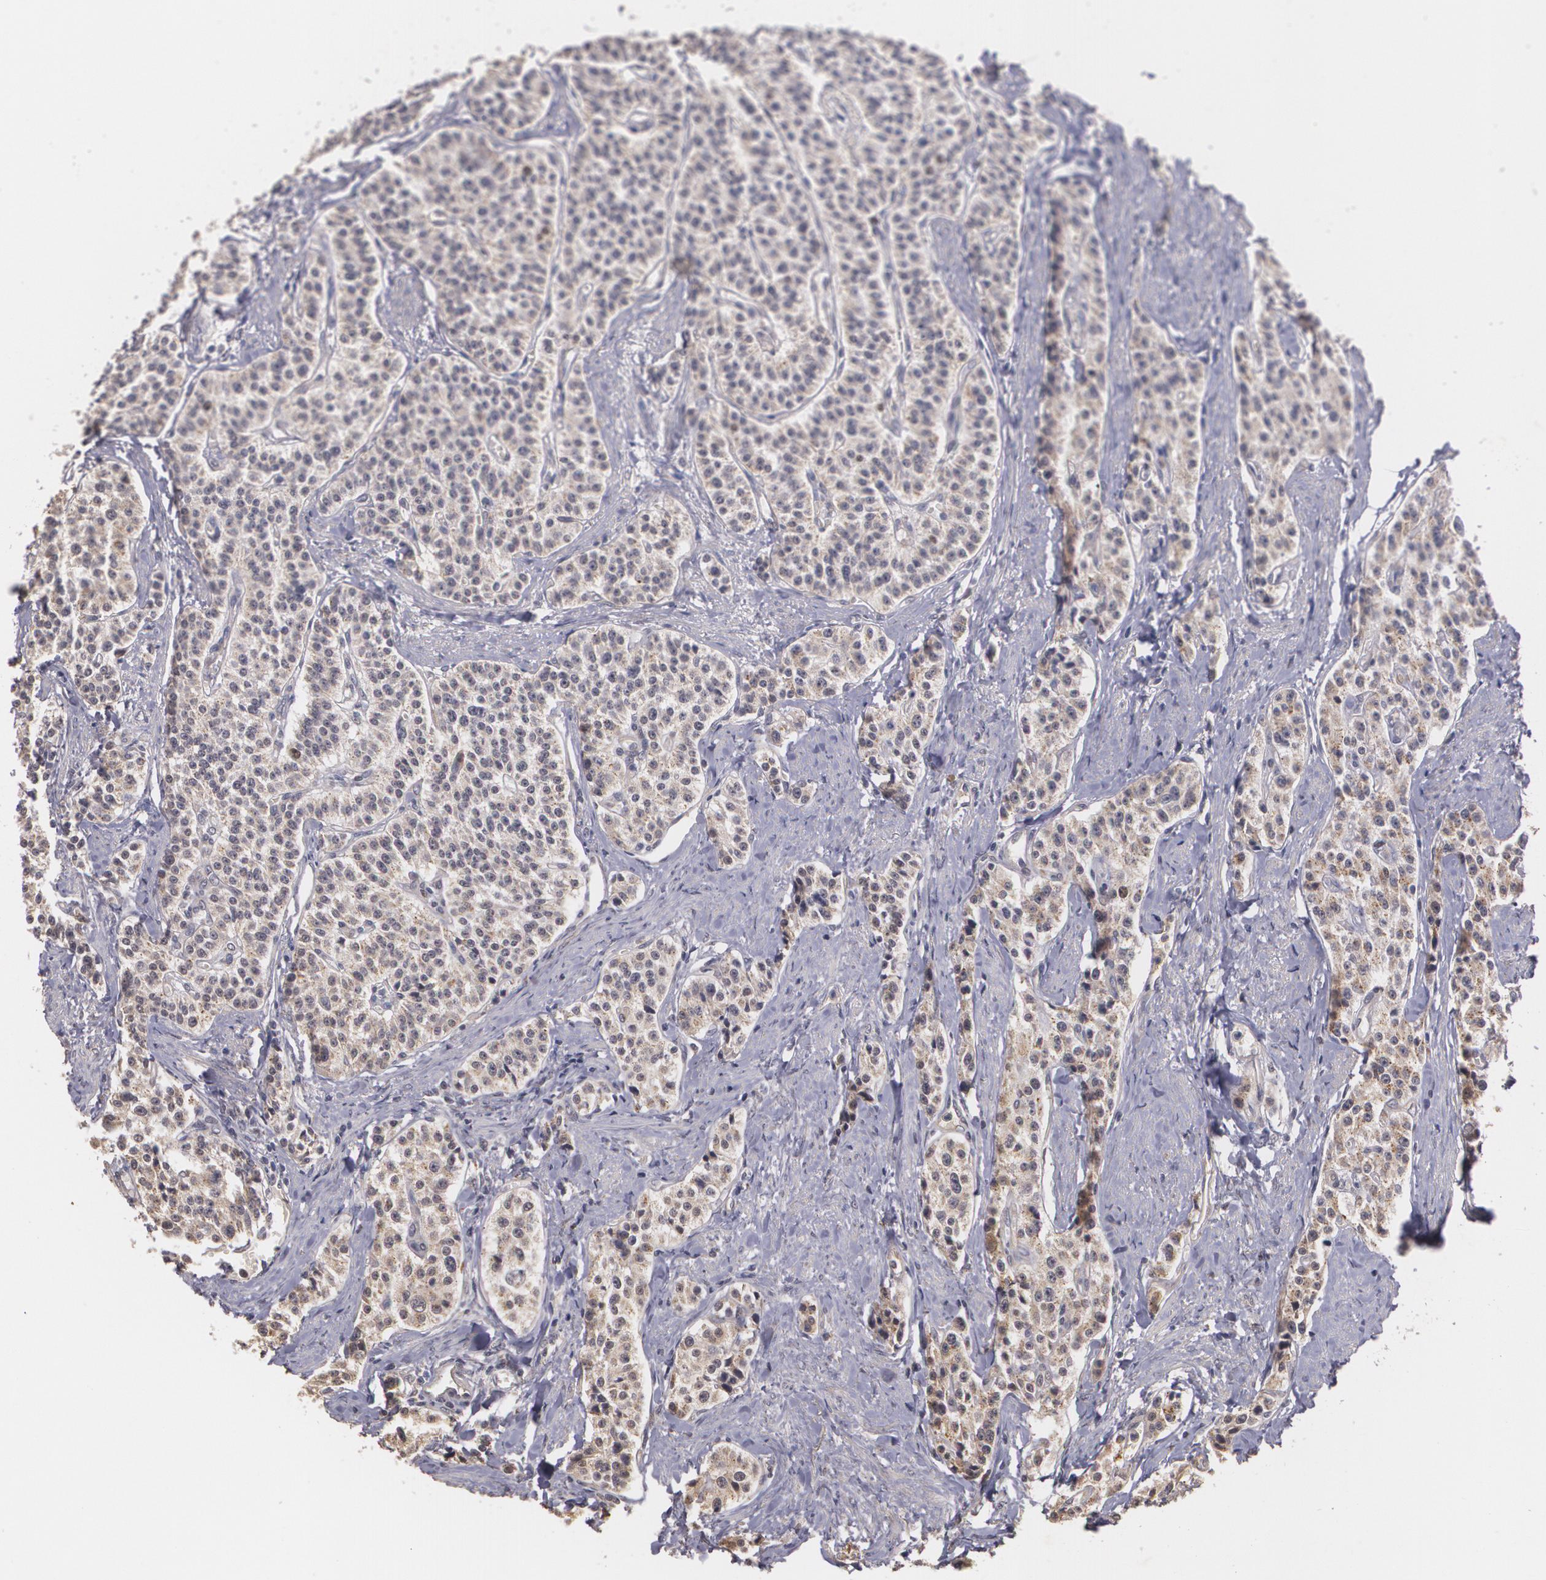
{"staining": {"intensity": "weak", "quantity": "<25%", "location": "cytoplasmic/membranous,nuclear"}, "tissue": "carcinoid", "cell_type": "Tumor cells", "image_type": "cancer", "snomed": [{"axis": "morphology", "description": "Carcinoid, malignant, NOS"}, {"axis": "topography", "description": "Stomach"}], "caption": "This micrograph is of carcinoid stained with immunohistochemistry (IHC) to label a protein in brown with the nuclei are counter-stained blue. There is no positivity in tumor cells.", "gene": "BRCA1", "patient": {"sex": "female", "age": 76}}